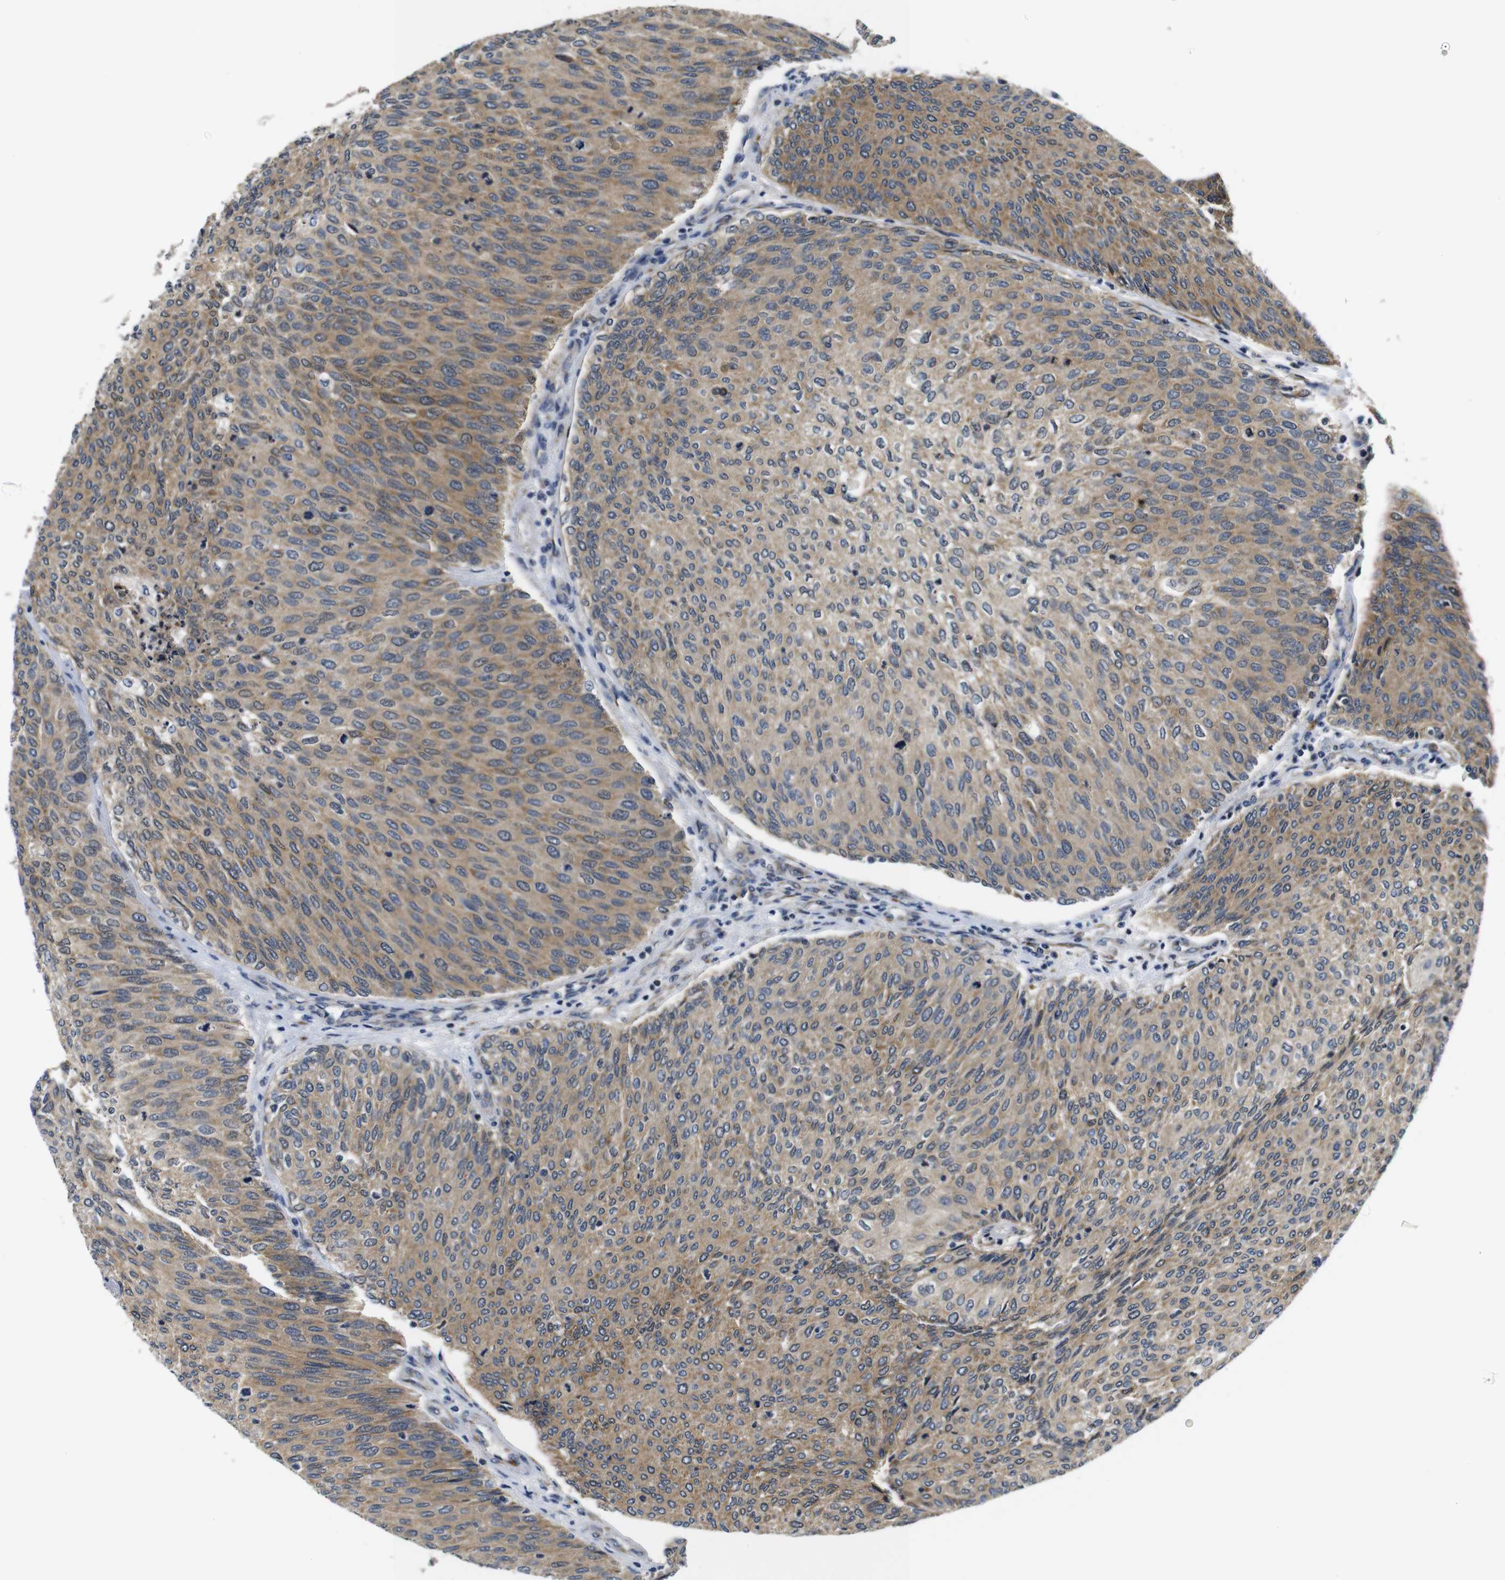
{"staining": {"intensity": "moderate", "quantity": ">75%", "location": "cytoplasmic/membranous"}, "tissue": "urothelial cancer", "cell_type": "Tumor cells", "image_type": "cancer", "snomed": [{"axis": "morphology", "description": "Urothelial carcinoma, Low grade"}, {"axis": "topography", "description": "Urinary bladder"}], "caption": "About >75% of tumor cells in human urothelial cancer demonstrate moderate cytoplasmic/membranous protein staining as visualized by brown immunohistochemical staining.", "gene": "FKBP14", "patient": {"sex": "female", "age": 79}}